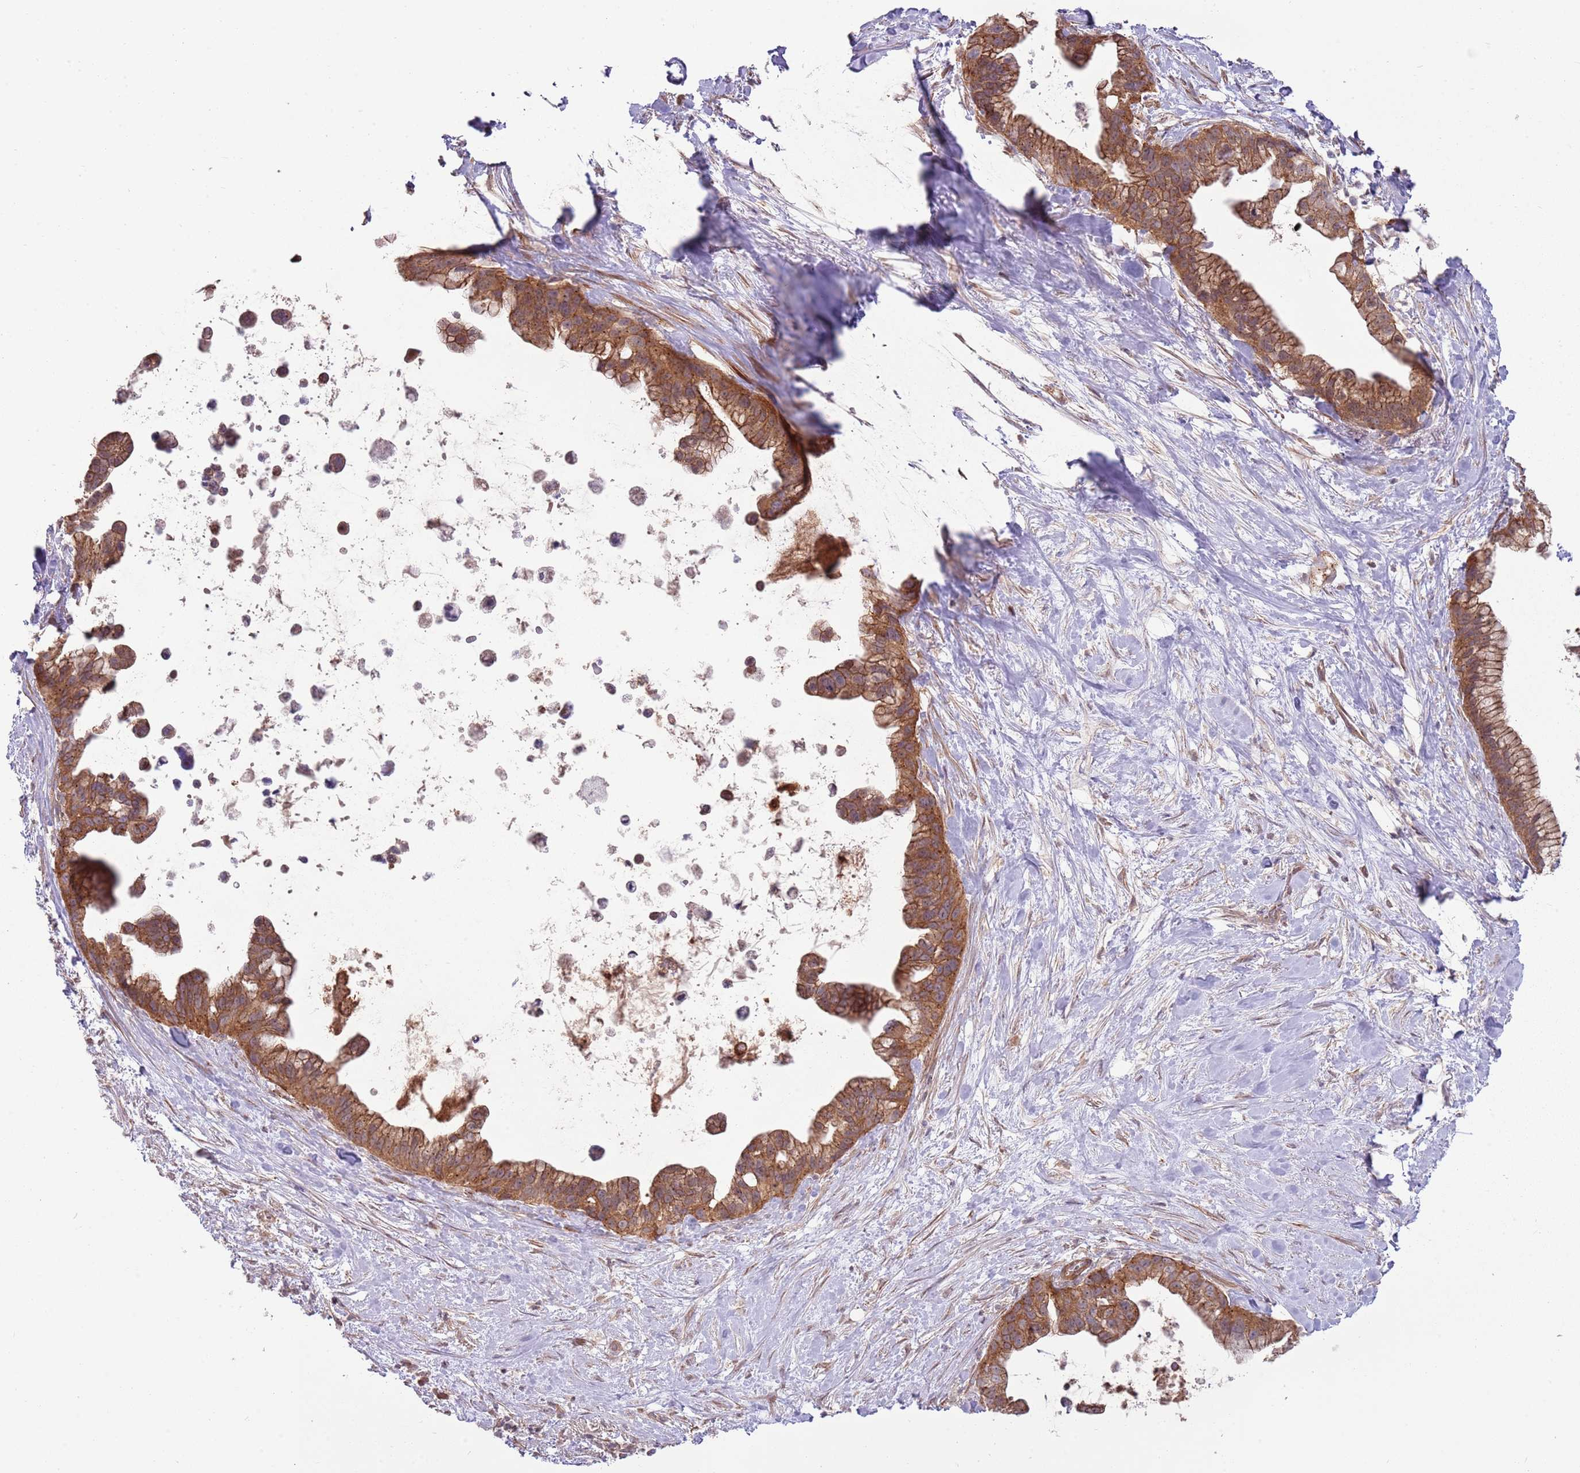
{"staining": {"intensity": "strong", "quantity": ">75%", "location": "cytoplasmic/membranous"}, "tissue": "pancreatic cancer", "cell_type": "Tumor cells", "image_type": "cancer", "snomed": [{"axis": "morphology", "description": "Adenocarcinoma, NOS"}, {"axis": "topography", "description": "Pancreas"}], "caption": "Immunohistochemical staining of human adenocarcinoma (pancreatic) demonstrates high levels of strong cytoplasmic/membranous staining in approximately >75% of tumor cells. The staining is performed using DAB (3,3'-diaminobenzidine) brown chromogen to label protein expression. The nuclei are counter-stained blue using hematoxylin.", "gene": "SPATA31D1", "patient": {"sex": "female", "age": 83}}